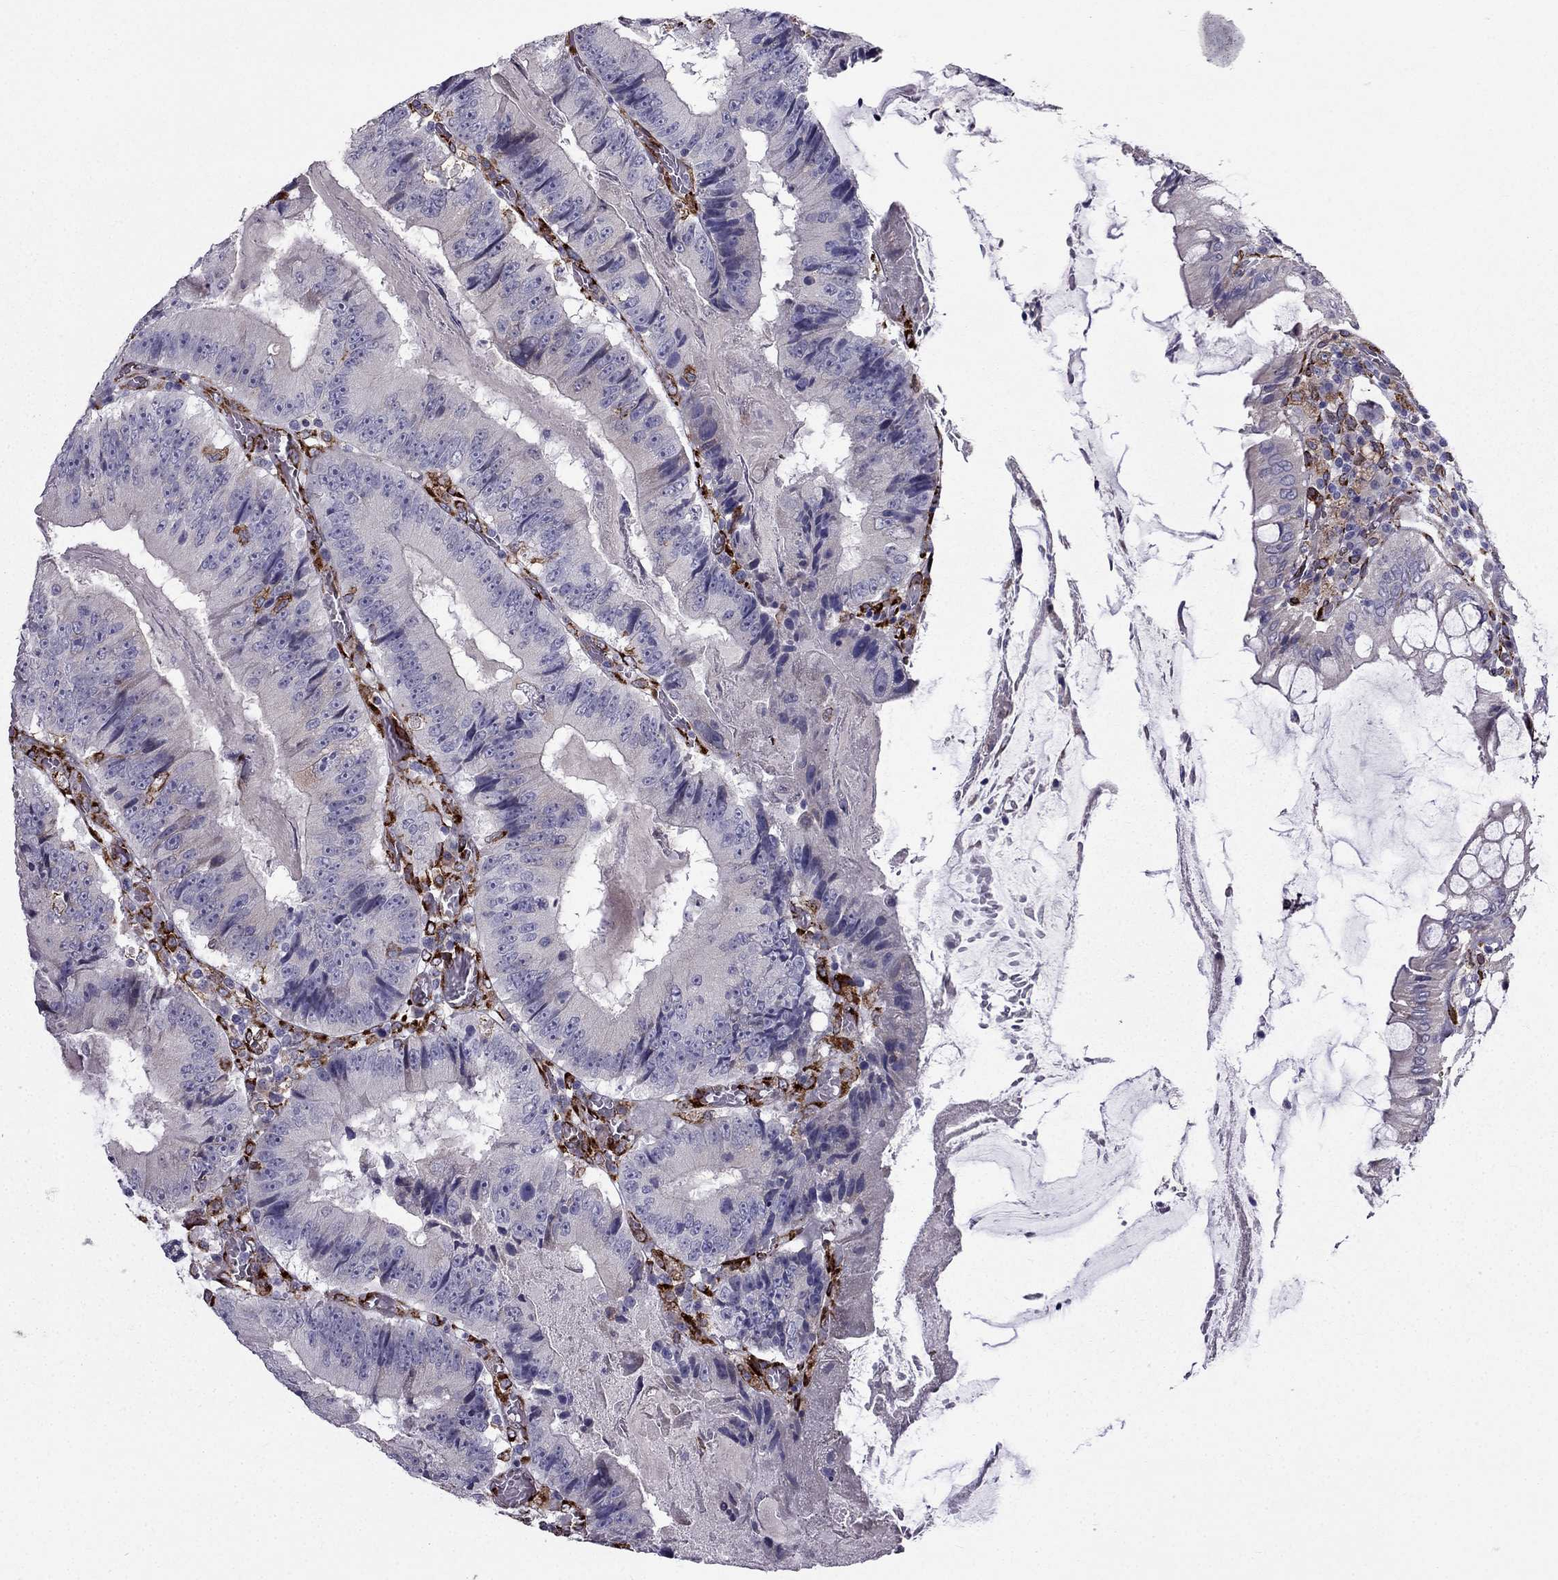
{"staining": {"intensity": "negative", "quantity": "none", "location": "none"}, "tissue": "colorectal cancer", "cell_type": "Tumor cells", "image_type": "cancer", "snomed": [{"axis": "morphology", "description": "Adenocarcinoma, NOS"}, {"axis": "topography", "description": "Colon"}], "caption": "This is an immunohistochemistry (IHC) image of colorectal cancer. There is no staining in tumor cells.", "gene": "IKBIP", "patient": {"sex": "female", "age": 86}}